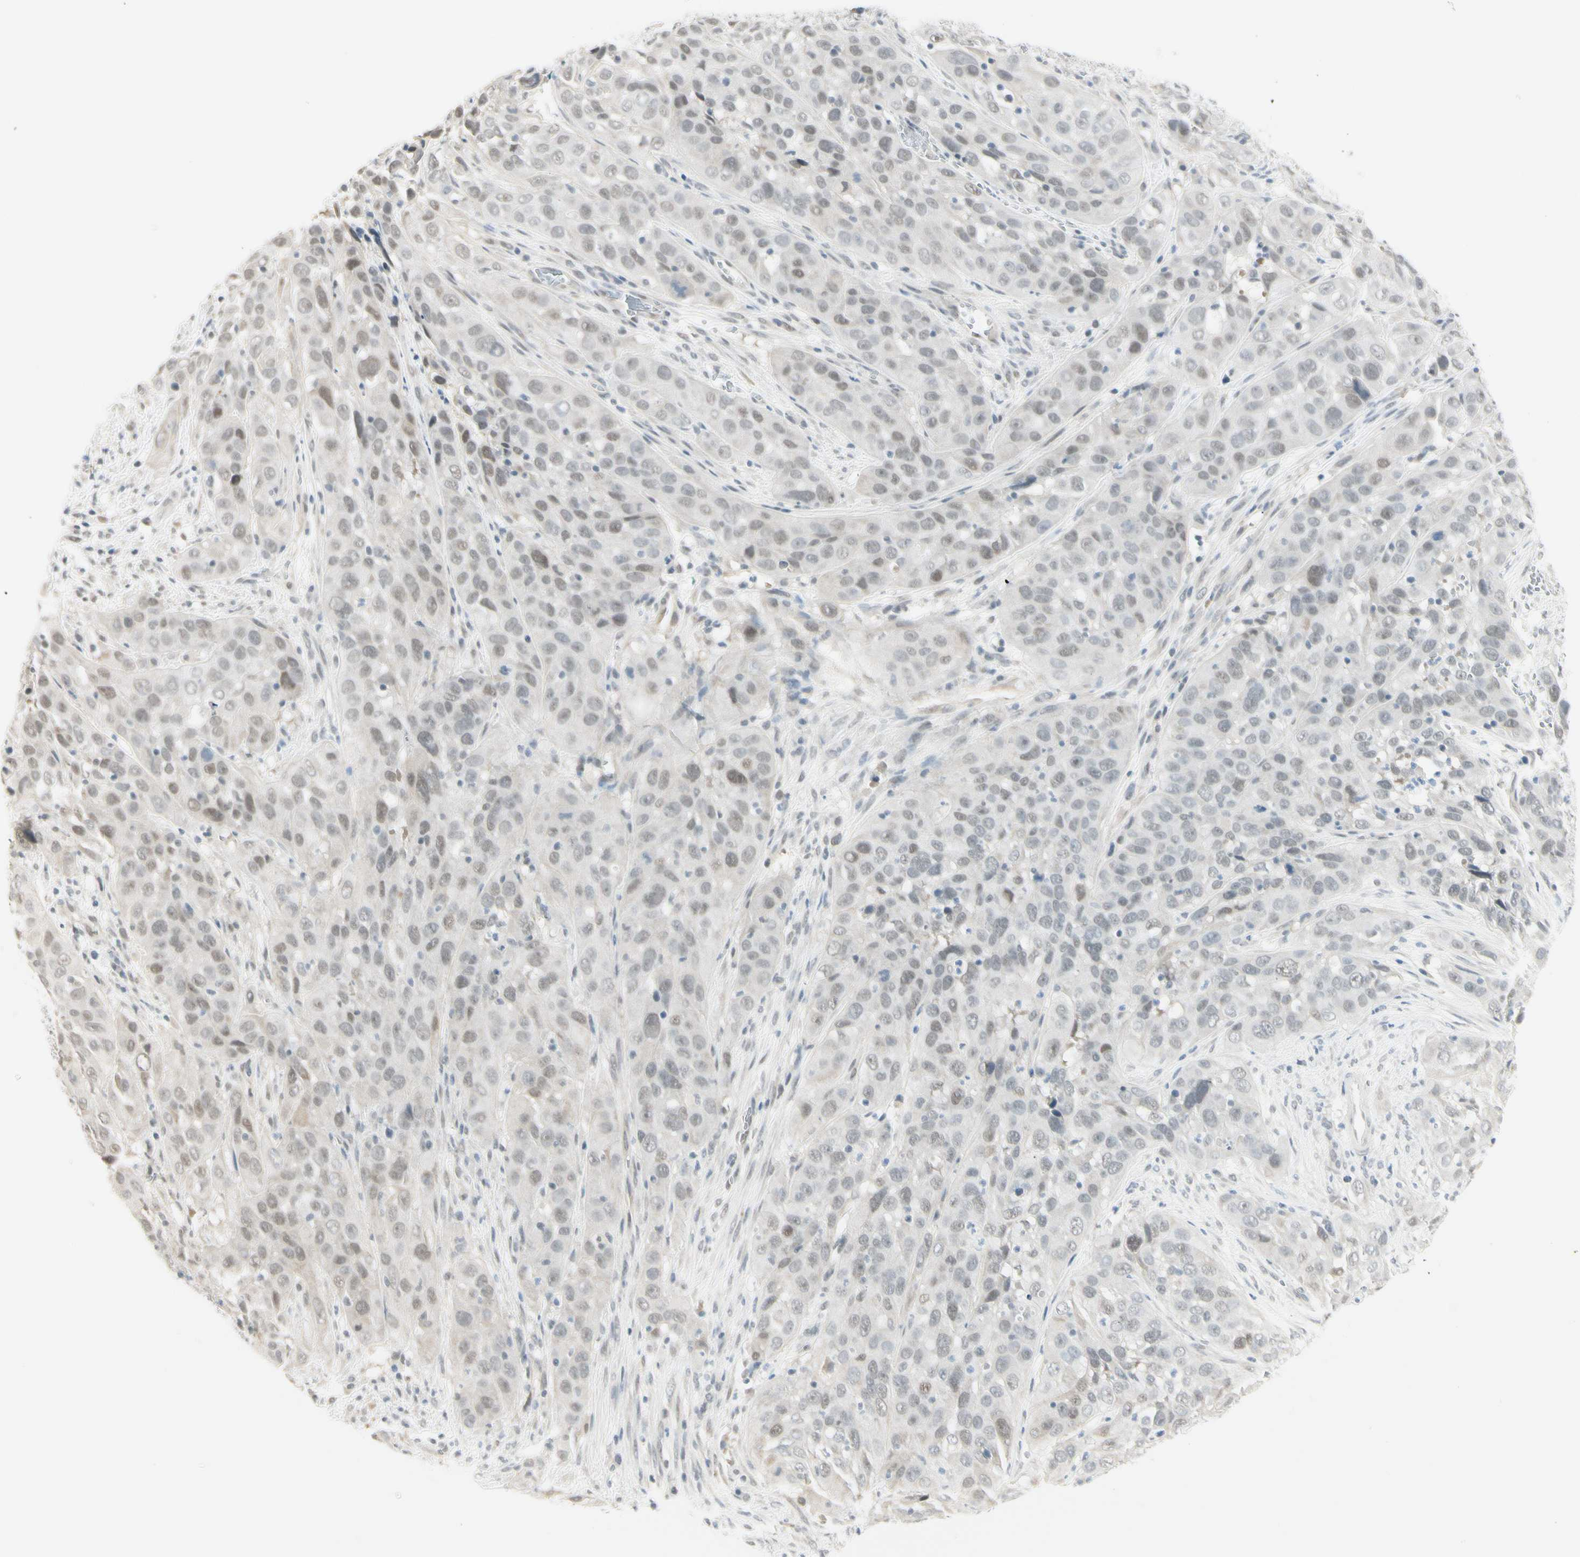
{"staining": {"intensity": "weak", "quantity": "25%-75%", "location": "nuclear"}, "tissue": "cervical cancer", "cell_type": "Tumor cells", "image_type": "cancer", "snomed": [{"axis": "morphology", "description": "Squamous cell carcinoma, NOS"}, {"axis": "topography", "description": "Cervix"}], "caption": "Immunohistochemistry (IHC) image of neoplastic tissue: human cervical cancer (squamous cell carcinoma) stained using IHC shows low levels of weak protein expression localized specifically in the nuclear of tumor cells, appearing as a nuclear brown color.", "gene": "ASPN", "patient": {"sex": "female", "age": 32}}